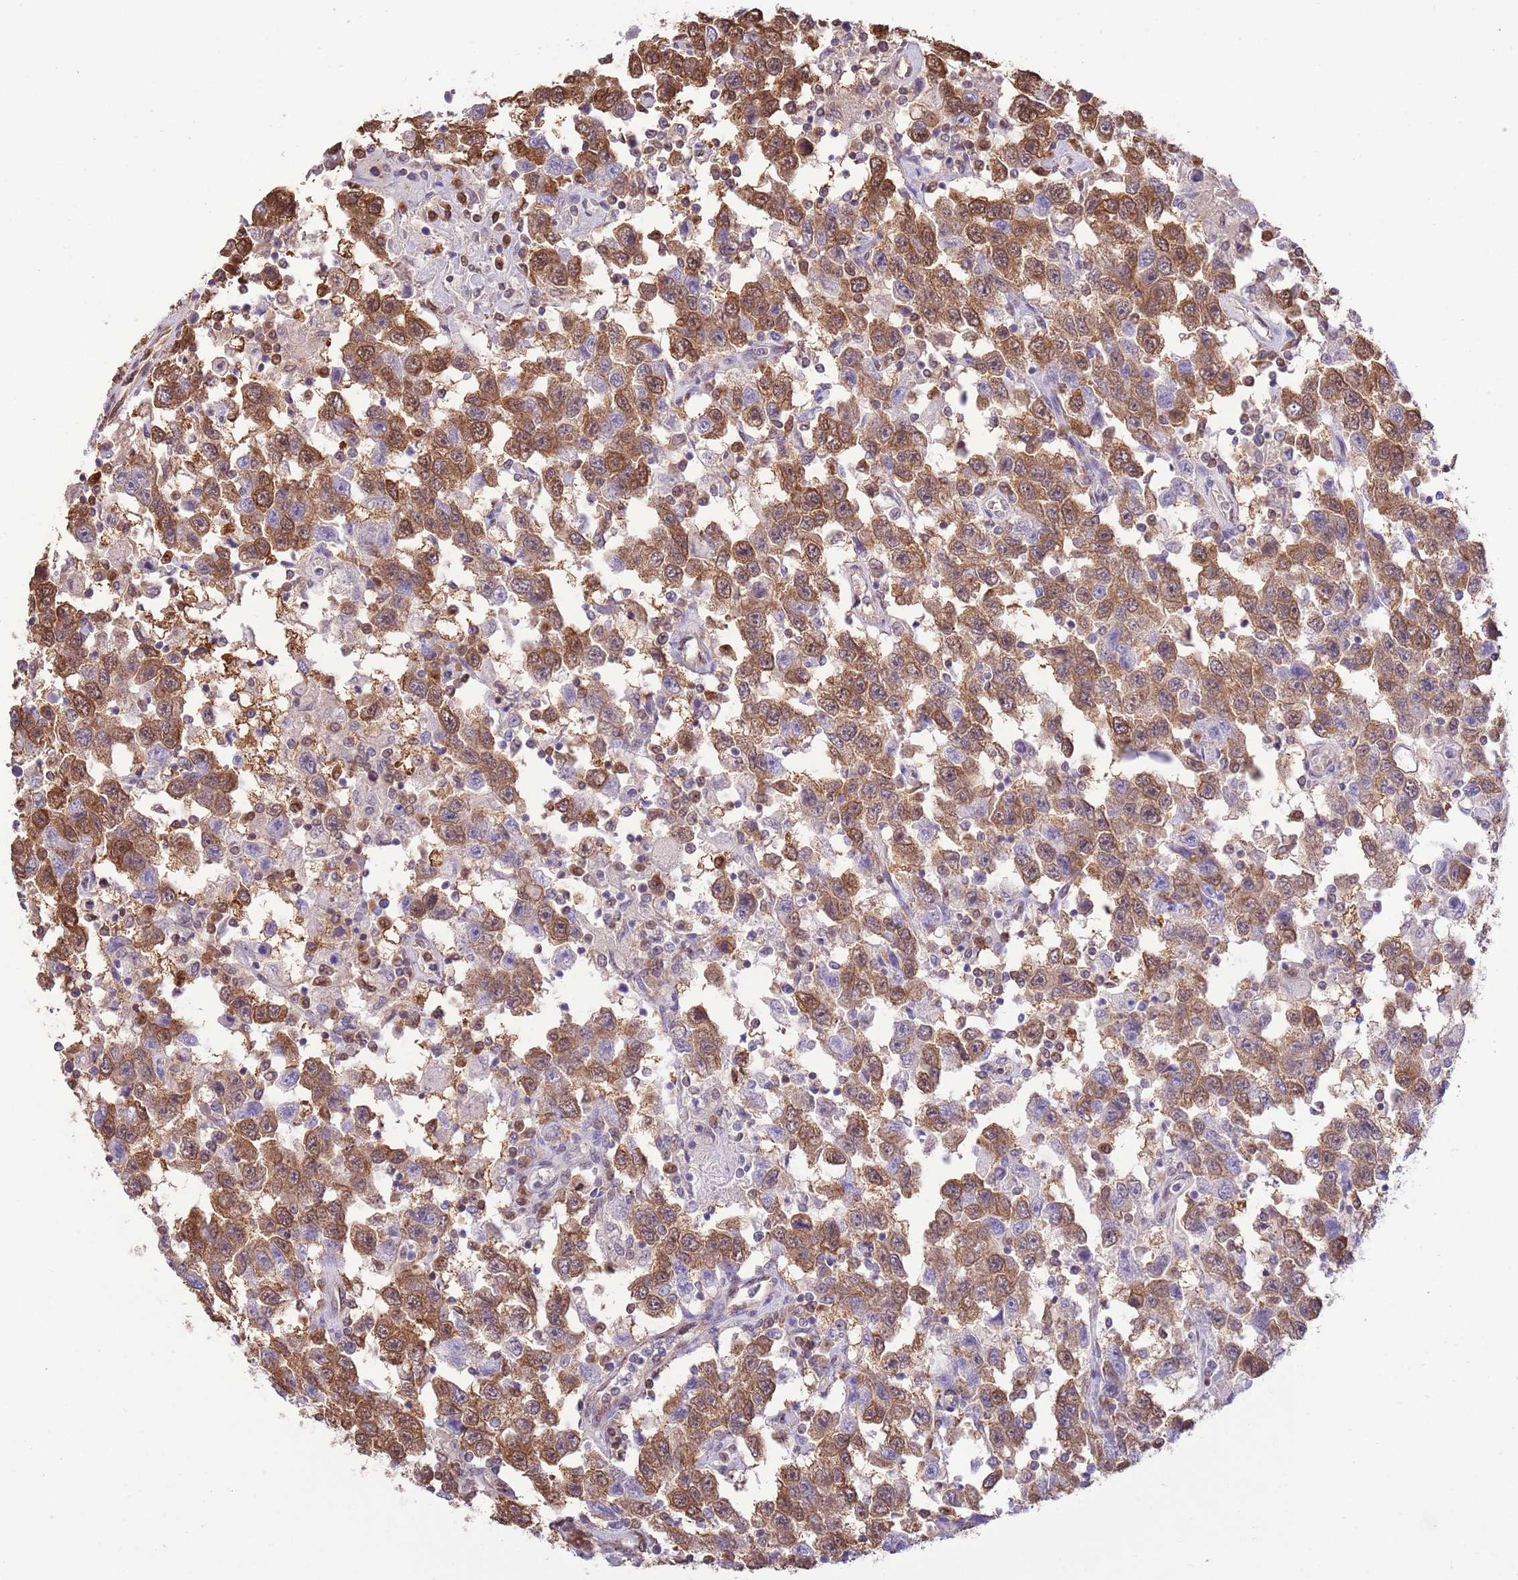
{"staining": {"intensity": "moderate", "quantity": ">75%", "location": "cytoplasmic/membranous"}, "tissue": "testis cancer", "cell_type": "Tumor cells", "image_type": "cancer", "snomed": [{"axis": "morphology", "description": "Seminoma, NOS"}, {"axis": "topography", "description": "Testis"}], "caption": "Protein staining of testis cancer tissue exhibits moderate cytoplasmic/membranous expression in about >75% of tumor cells.", "gene": "NSFL1C", "patient": {"sex": "male", "age": 41}}